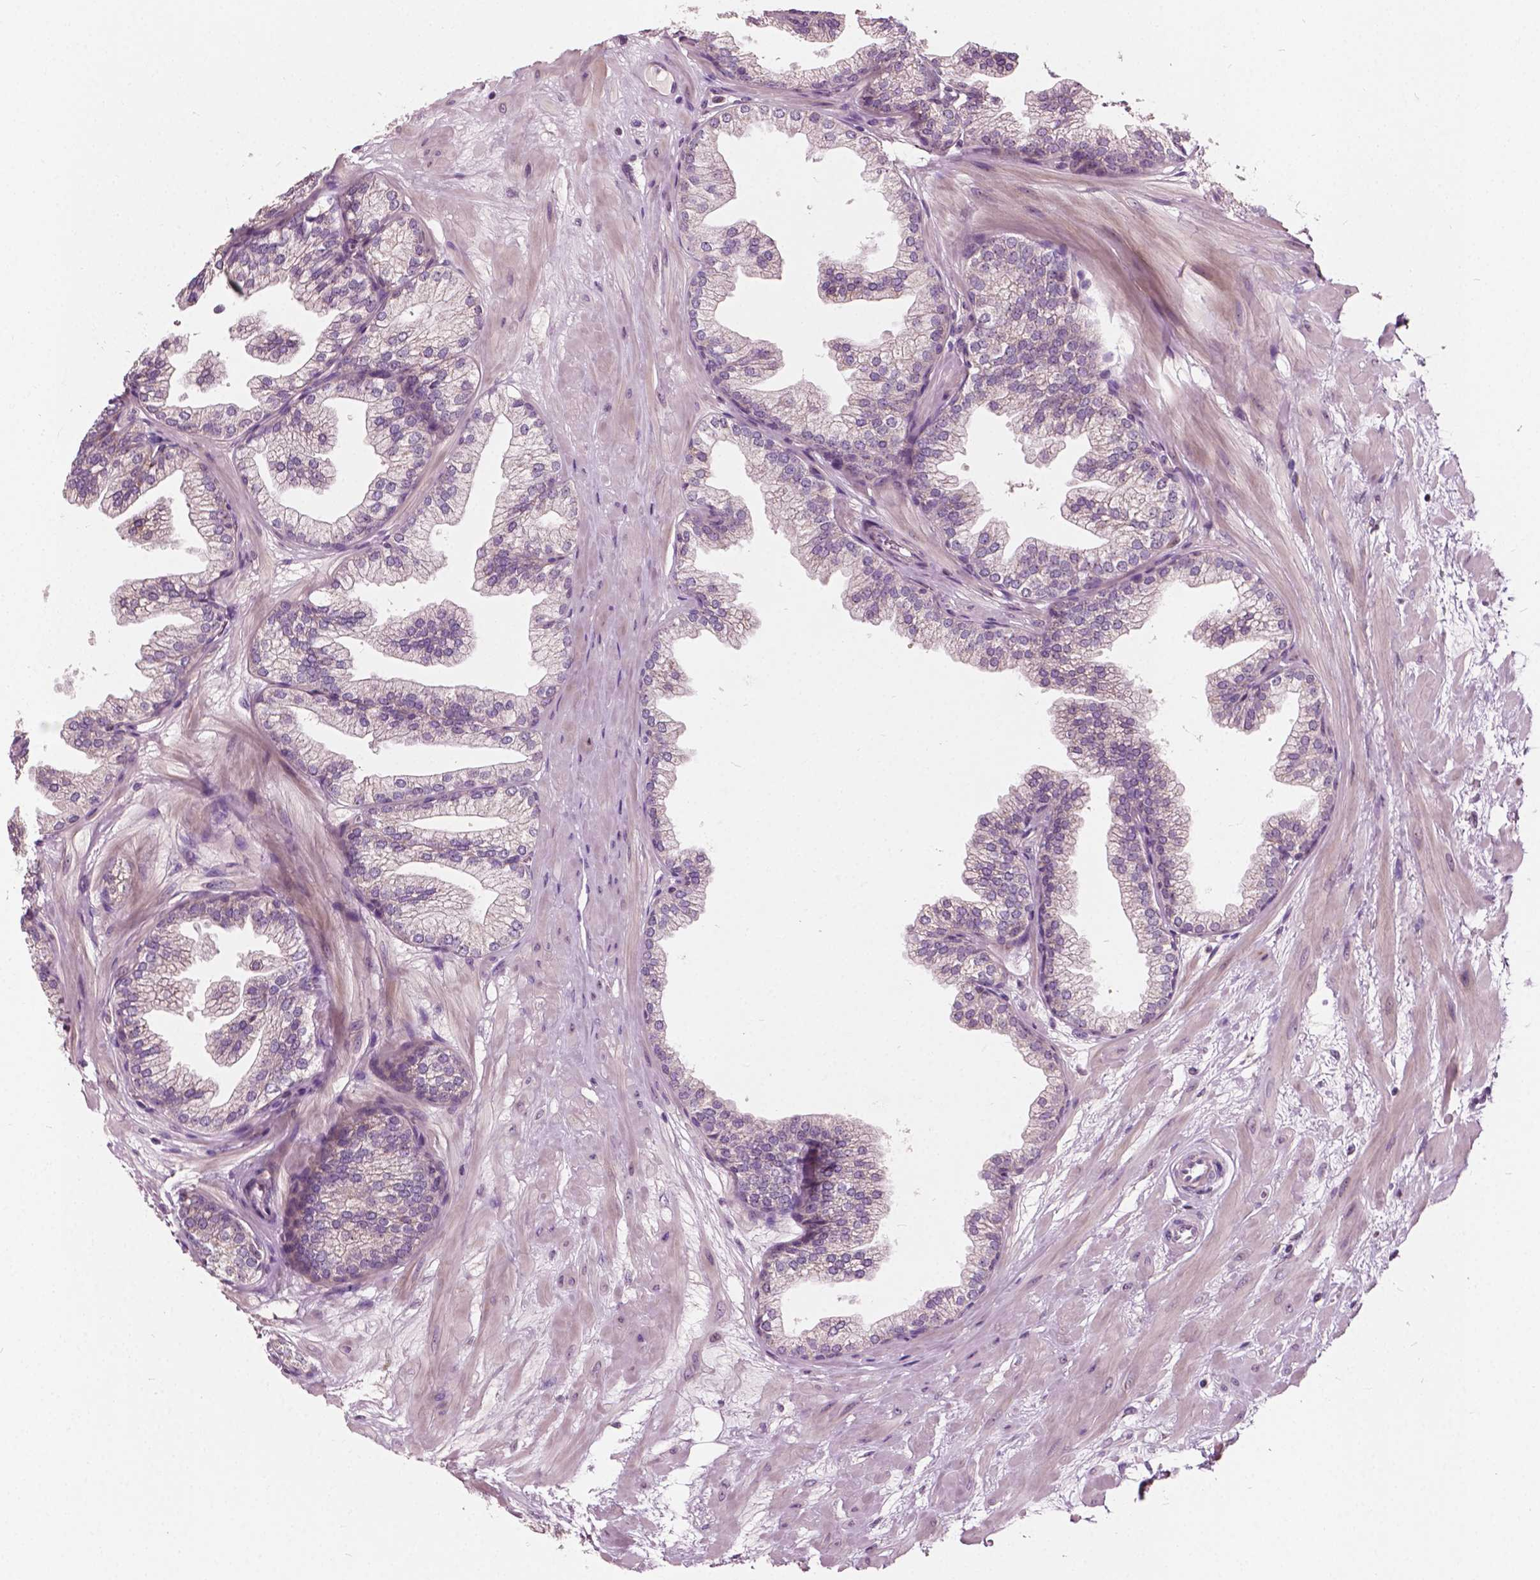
{"staining": {"intensity": "weak", "quantity": "<25%", "location": "nuclear"}, "tissue": "prostate", "cell_type": "Glandular cells", "image_type": "normal", "snomed": [{"axis": "morphology", "description": "Normal tissue, NOS"}, {"axis": "topography", "description": "Prostate"}], "caption": "Immunohistochemical staining of normal prostate demonstrates no significant positivity in glandular cells. The staining was performed using DAB to visualize the protein expression in brown, while the nuclei were stained in blue with hematoxylin (Magnification: 20x).", "gene": "ODF3L2", "patient": {"sex": "male", "age": 37}}